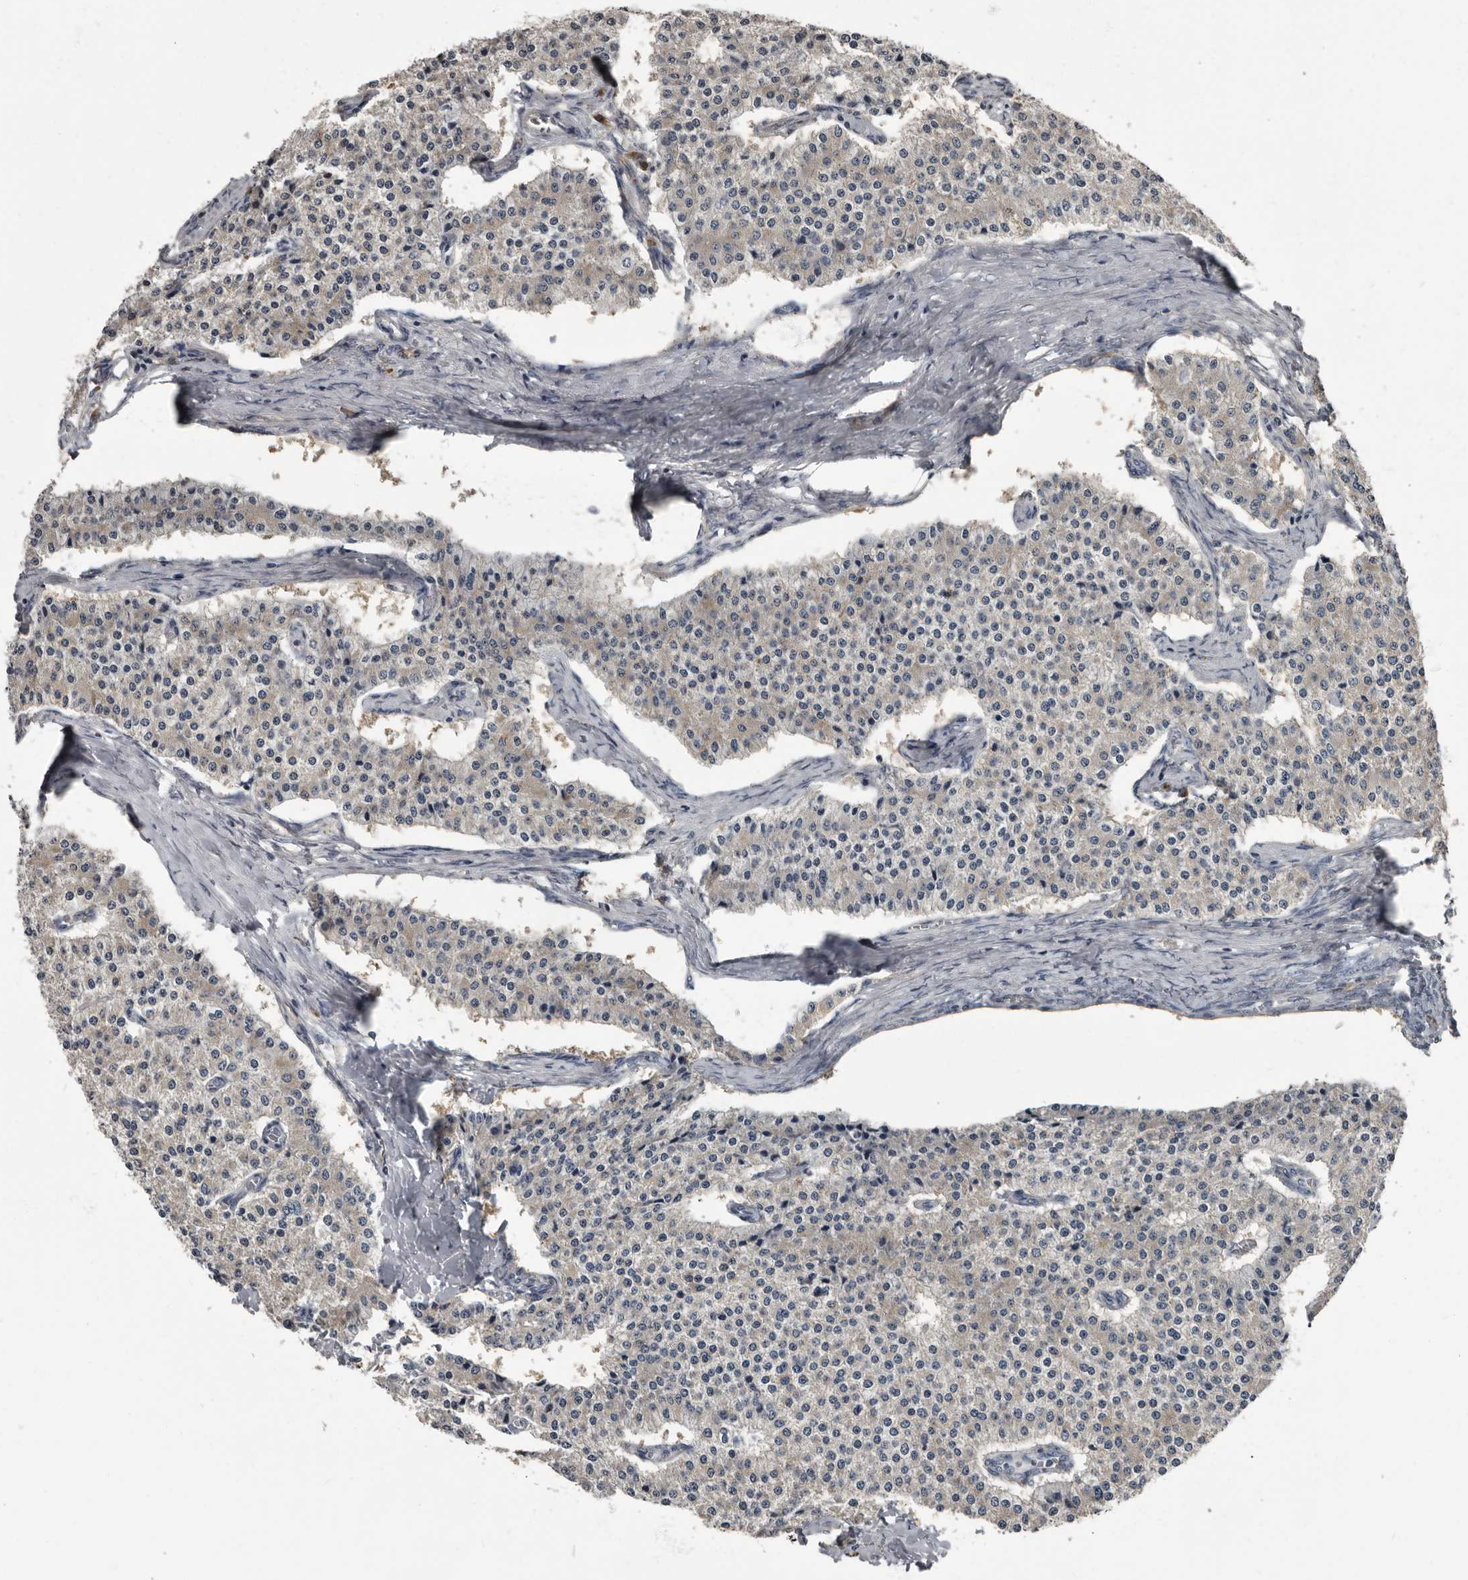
{"staining": {"intensity": "weak", "quantity": "<25%", "location": "cytoplasmic/membranous"}, "tissue": "carcinoid", "cell_type": "Tumor cells", "image_type": "cancer", "snomed": [{"axis": "morphology", "description": "Carcinoid, malignant, NOS"}, {"axis": "topography", "description": "Colon"}], "caption": "A high-resolution photomicrograph shows immunohistochemistry staining of malignant carcinoid, which demonstrates no significant staining in tumor cells. (Immunohistochemistry (ihc), brightfield microscopy, high magnification).", "gene": "TPD52L1", "patient": {"sex": "female", "age": 52}}